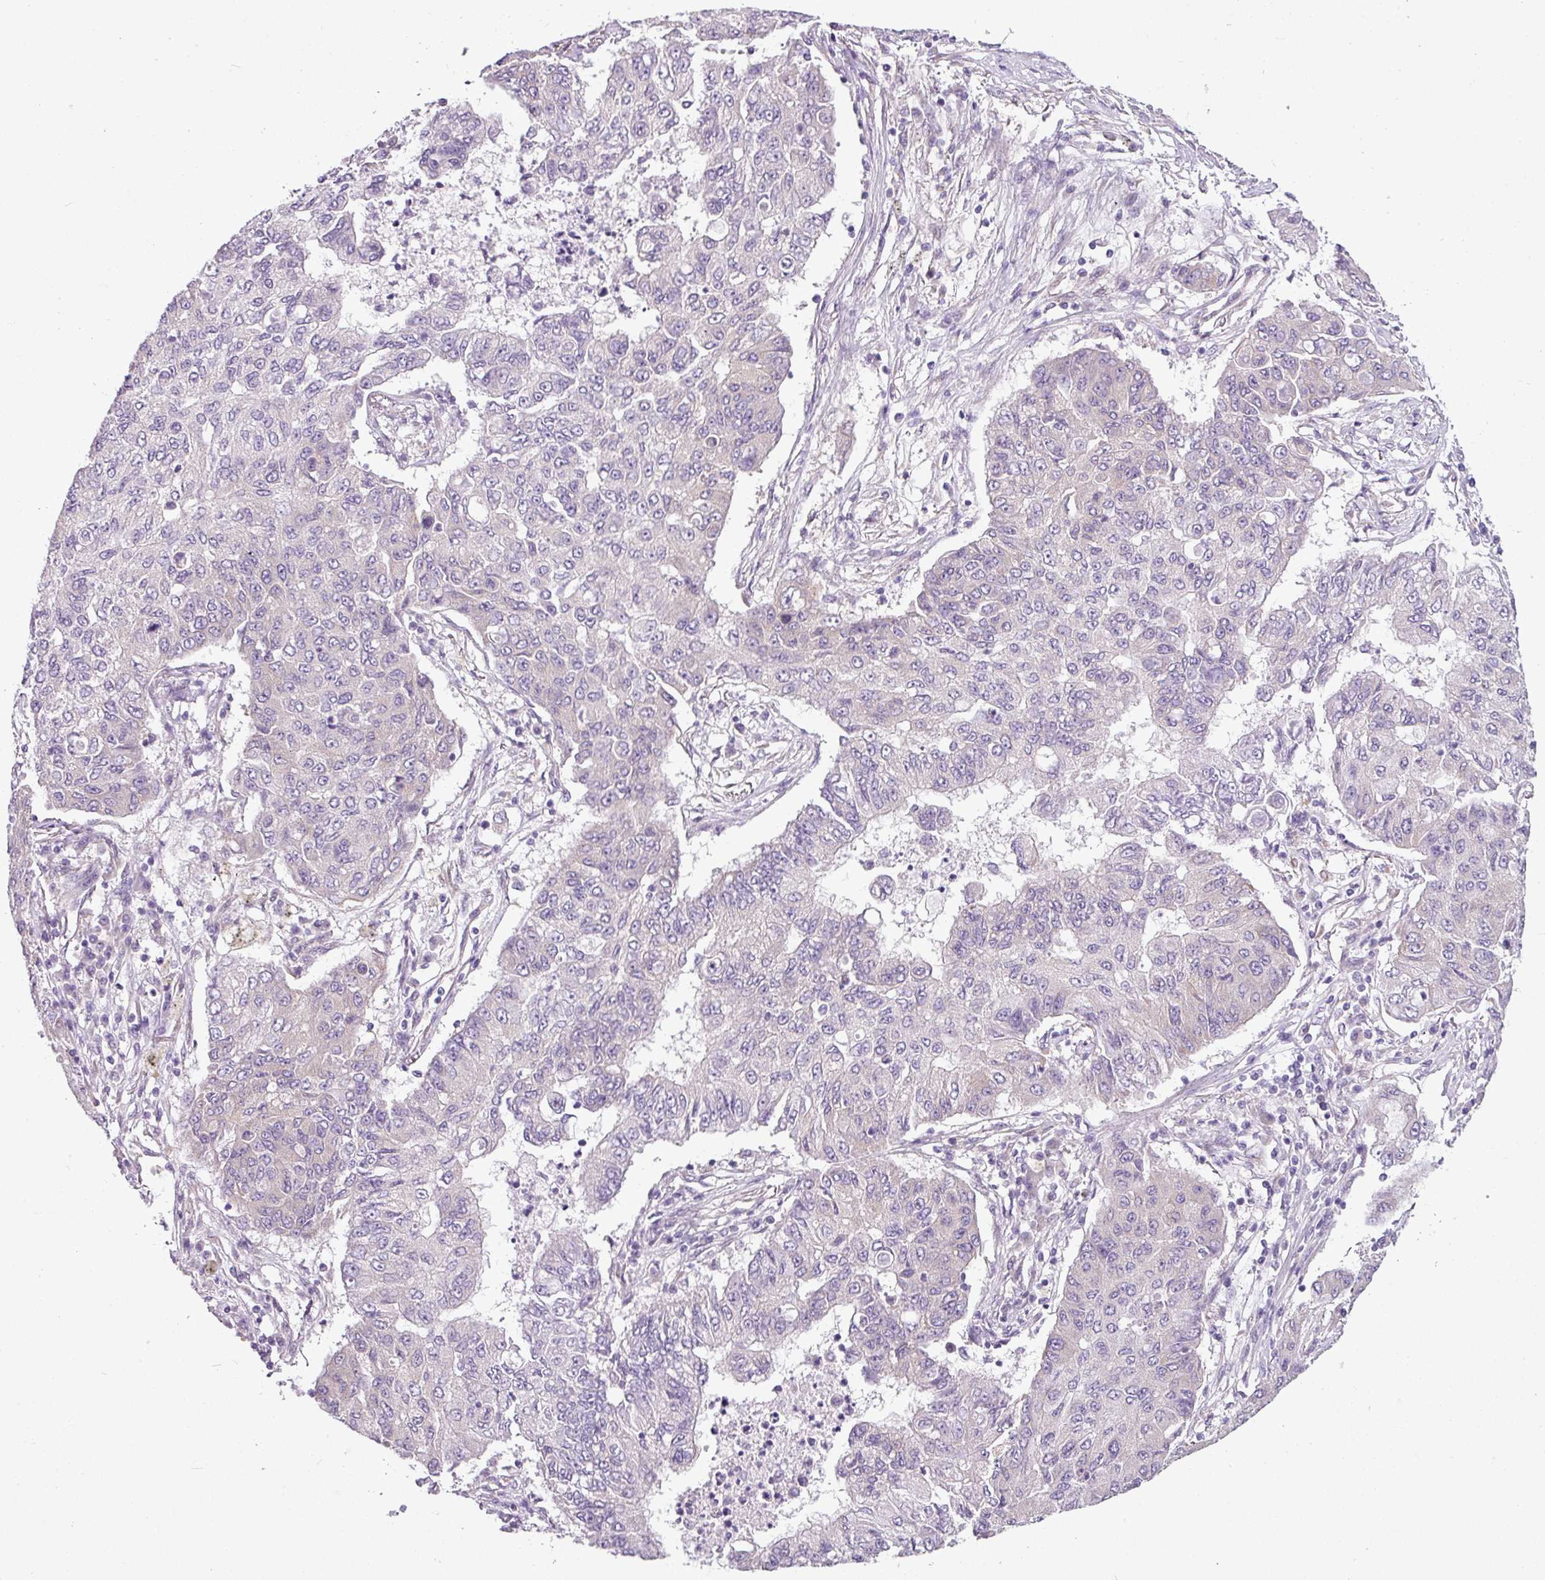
{"staining": {"intensity": "negative", "quantity": "none", "location": "none"}, "tissue": "lung cancer", "cell_type": "Tumor cells", "image_type": "cancer", "snomed": [{"axis": "morphology", "description": "Squamous cell carcinoma, NOS"}, {"axis": "topography", "description": "Lung"}], "caption": "Lung squamous cell carcinoma was stained to show a protein in brown. There is no significant positivity in tumor cells. (Brightfield microscopy of DAB (3,3'-diaminobenzidine) immunohistochemistry at high magnification).", "gene": "TOR1AIP2", "patient": {"sex": "male", "age": 74}}